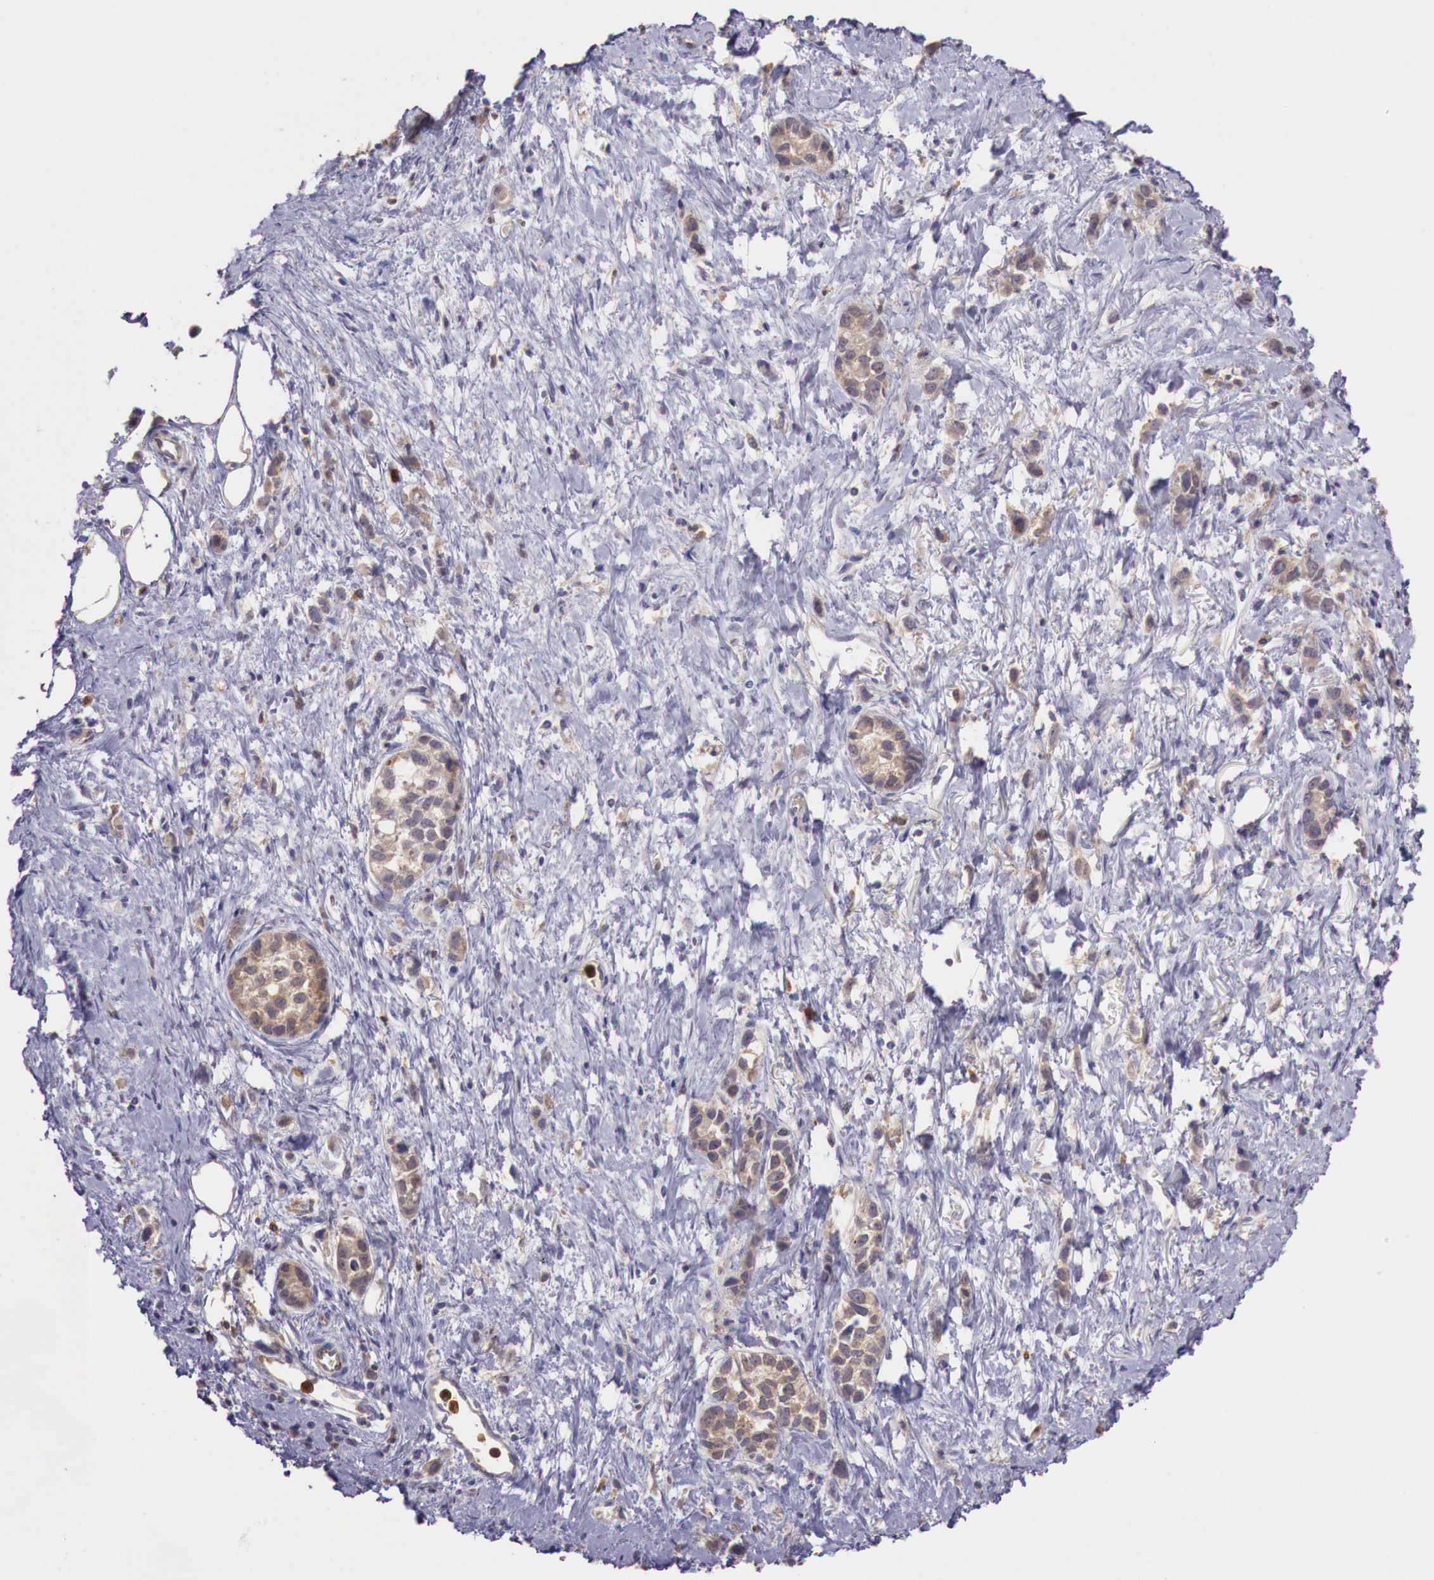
{"staining": {"intensity": "moderate", "quantity": ">75%", "location": "cytoplasmic/membranous"}, "tissue": "stomach cancer", "cell_type": "Tumor cells", "image_type": "cancer", "snomed": [{"axis": "morphology", "description": "Adenocarcinoma, NOS"}, {"axis": "topography", "description": "Stomach, upper"}], "caption": "Immunohistochemical staining of human stomach adenocarcinoma exhibits moderate cytoplasmic/membranous protein expression in approximately >75% of tumor cells. (DAB (3,3'-diaminobenzidine) = brown stain, brightfield microscopy at high magnification).", "gene": "GAB2", "patient": {"sex": "male", "age": 76}}